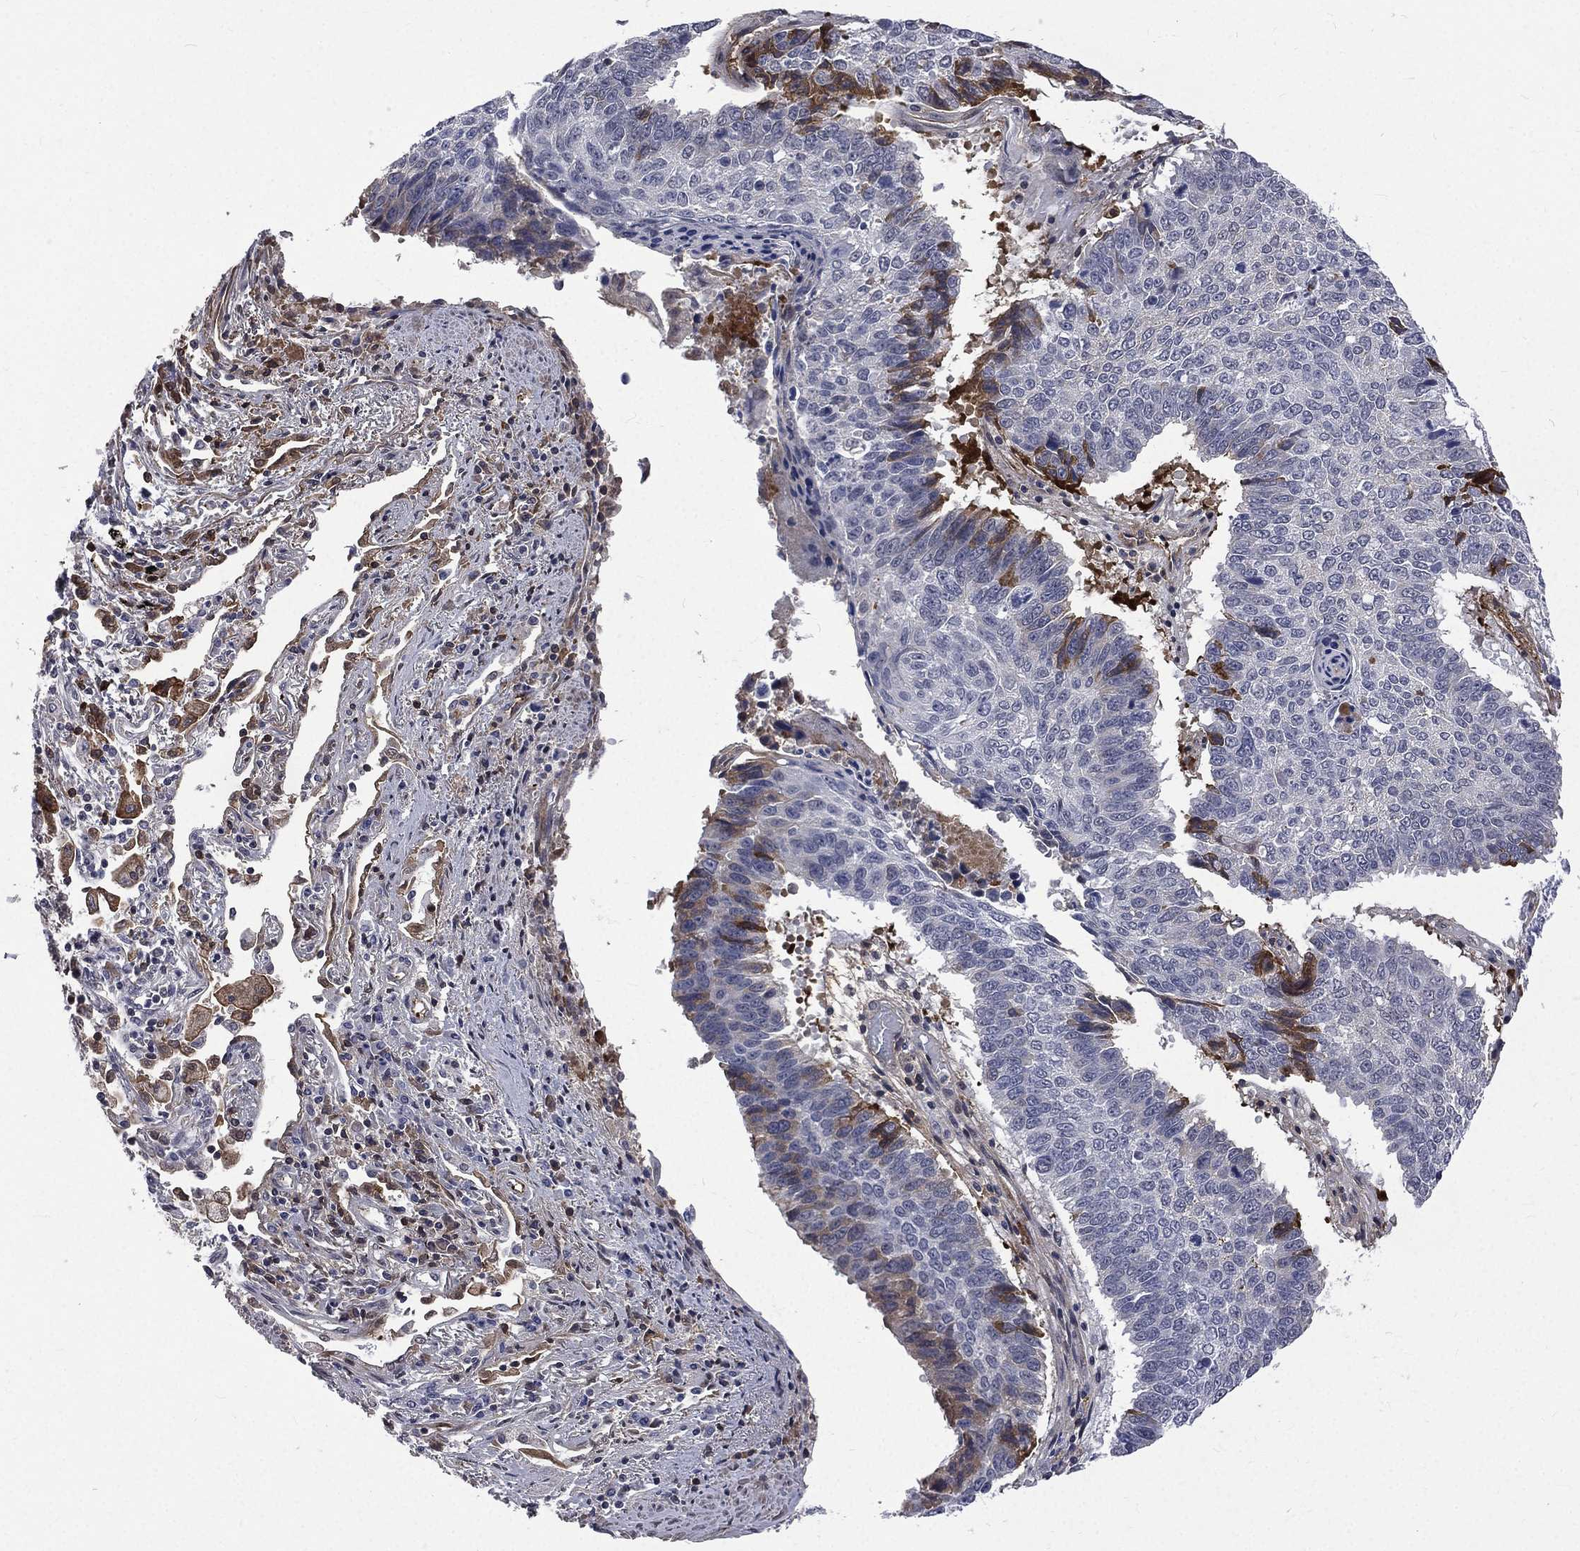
{"staining": {"intensity": "negative", "quantity": "none", "location": "none"}, "tissue": "lung cancer", "cell_type": "Tumor cells", "image_type": "cancer", "snomed": [{"axis": "morphology", "description": "Squamous cell carcinoma, NOS"}, {"axis": "topography", "description": "Lung"}], "caption": "DAB immunohistochemical staining of lung cancer (squamous cell carcinoma) exhibits no significant expression in tumor cells.", "gene": "FGG", "patient": {"sex": "male", "age": 73}}